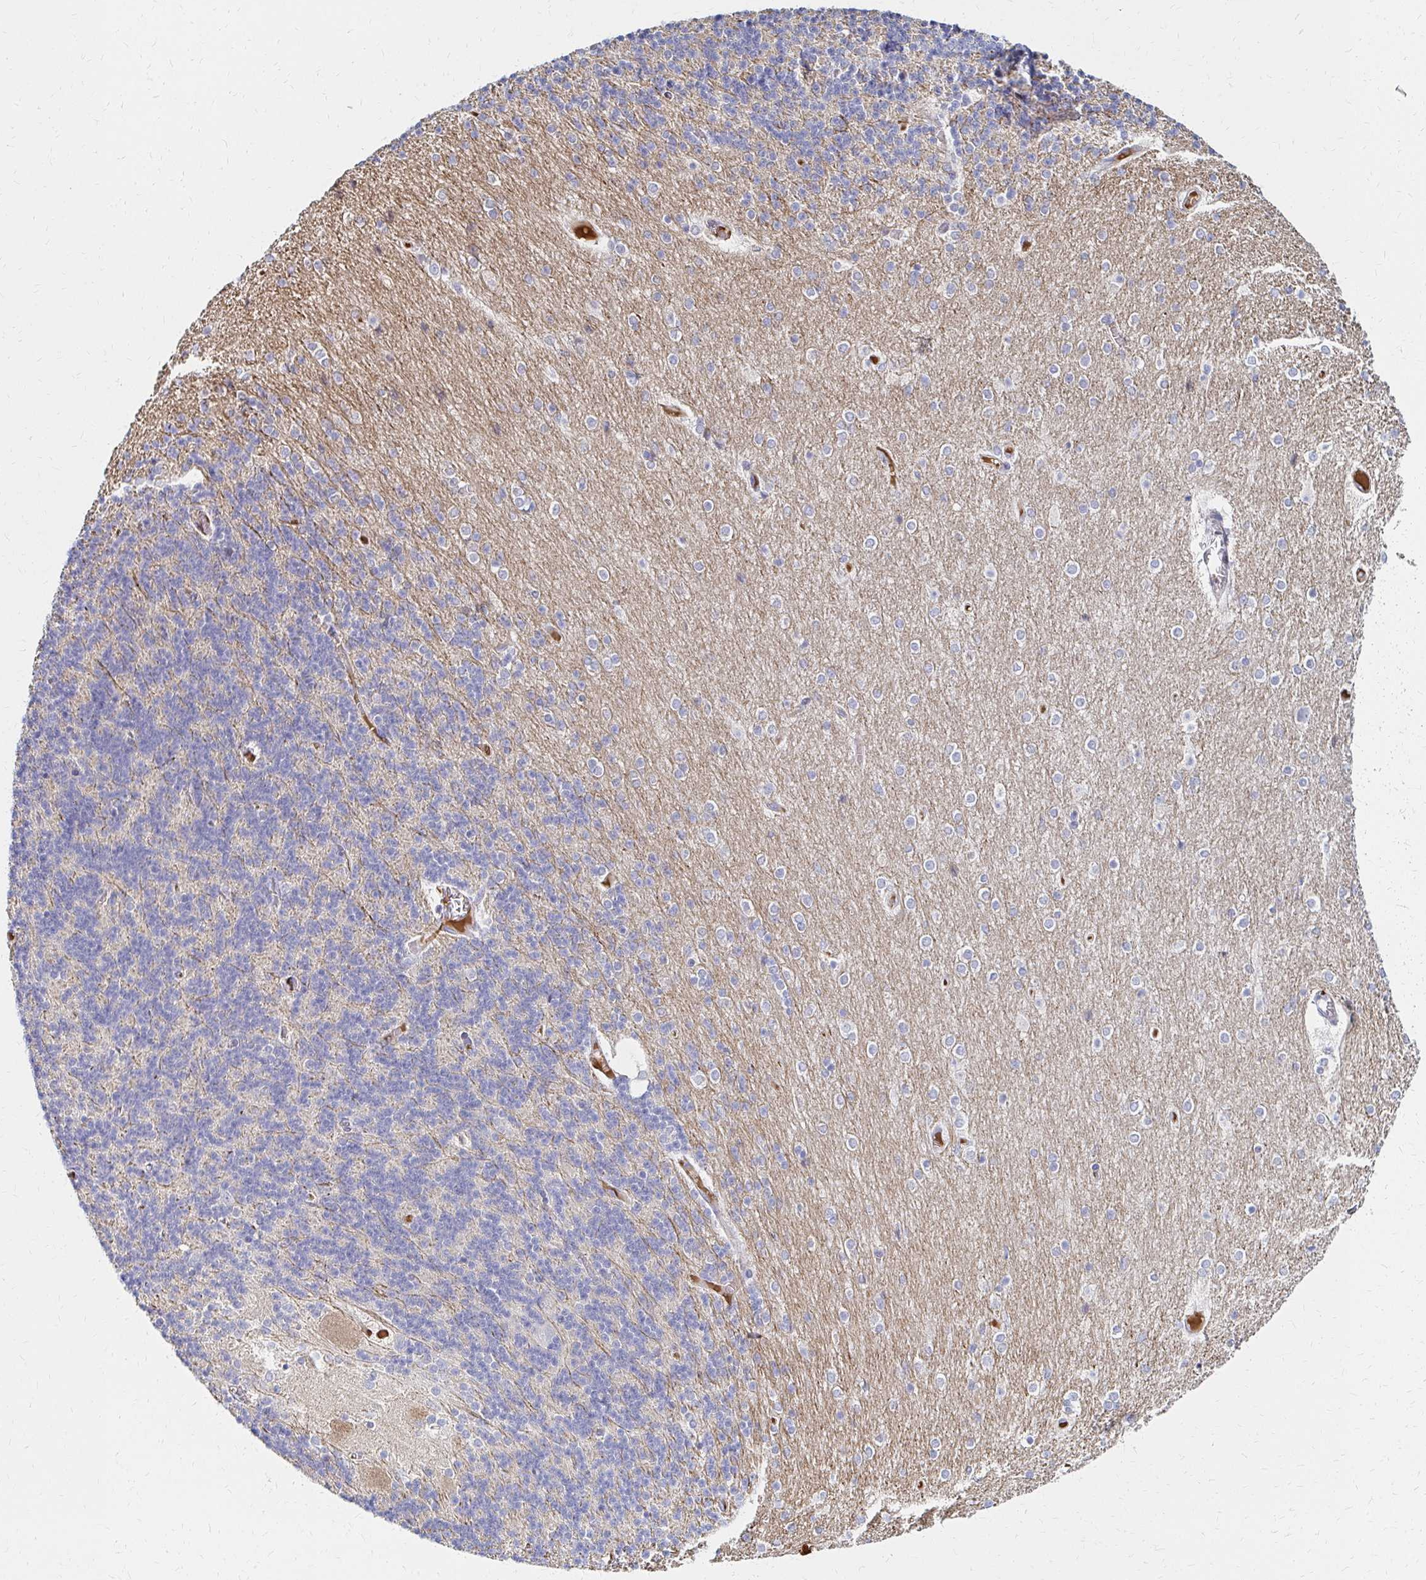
{"staining": {"intensity": "negative", "quantity": "none", "location": "none"}, "tissue": "cerebellum", "cell_type": "Cells in granular layer", "image_type": "normal", "snomed": [{"axis": "morphology", "description": "Normal tissue, NOS"}, {"axis": "topography", "description": "Cerebellum"}], "caption": "Cerebellum stained for a protein using immunohistochemistry displays no positivity cells in granular layer.", "gene": "MAN1A1", "patient": {"sex": "female", "age": 54}}